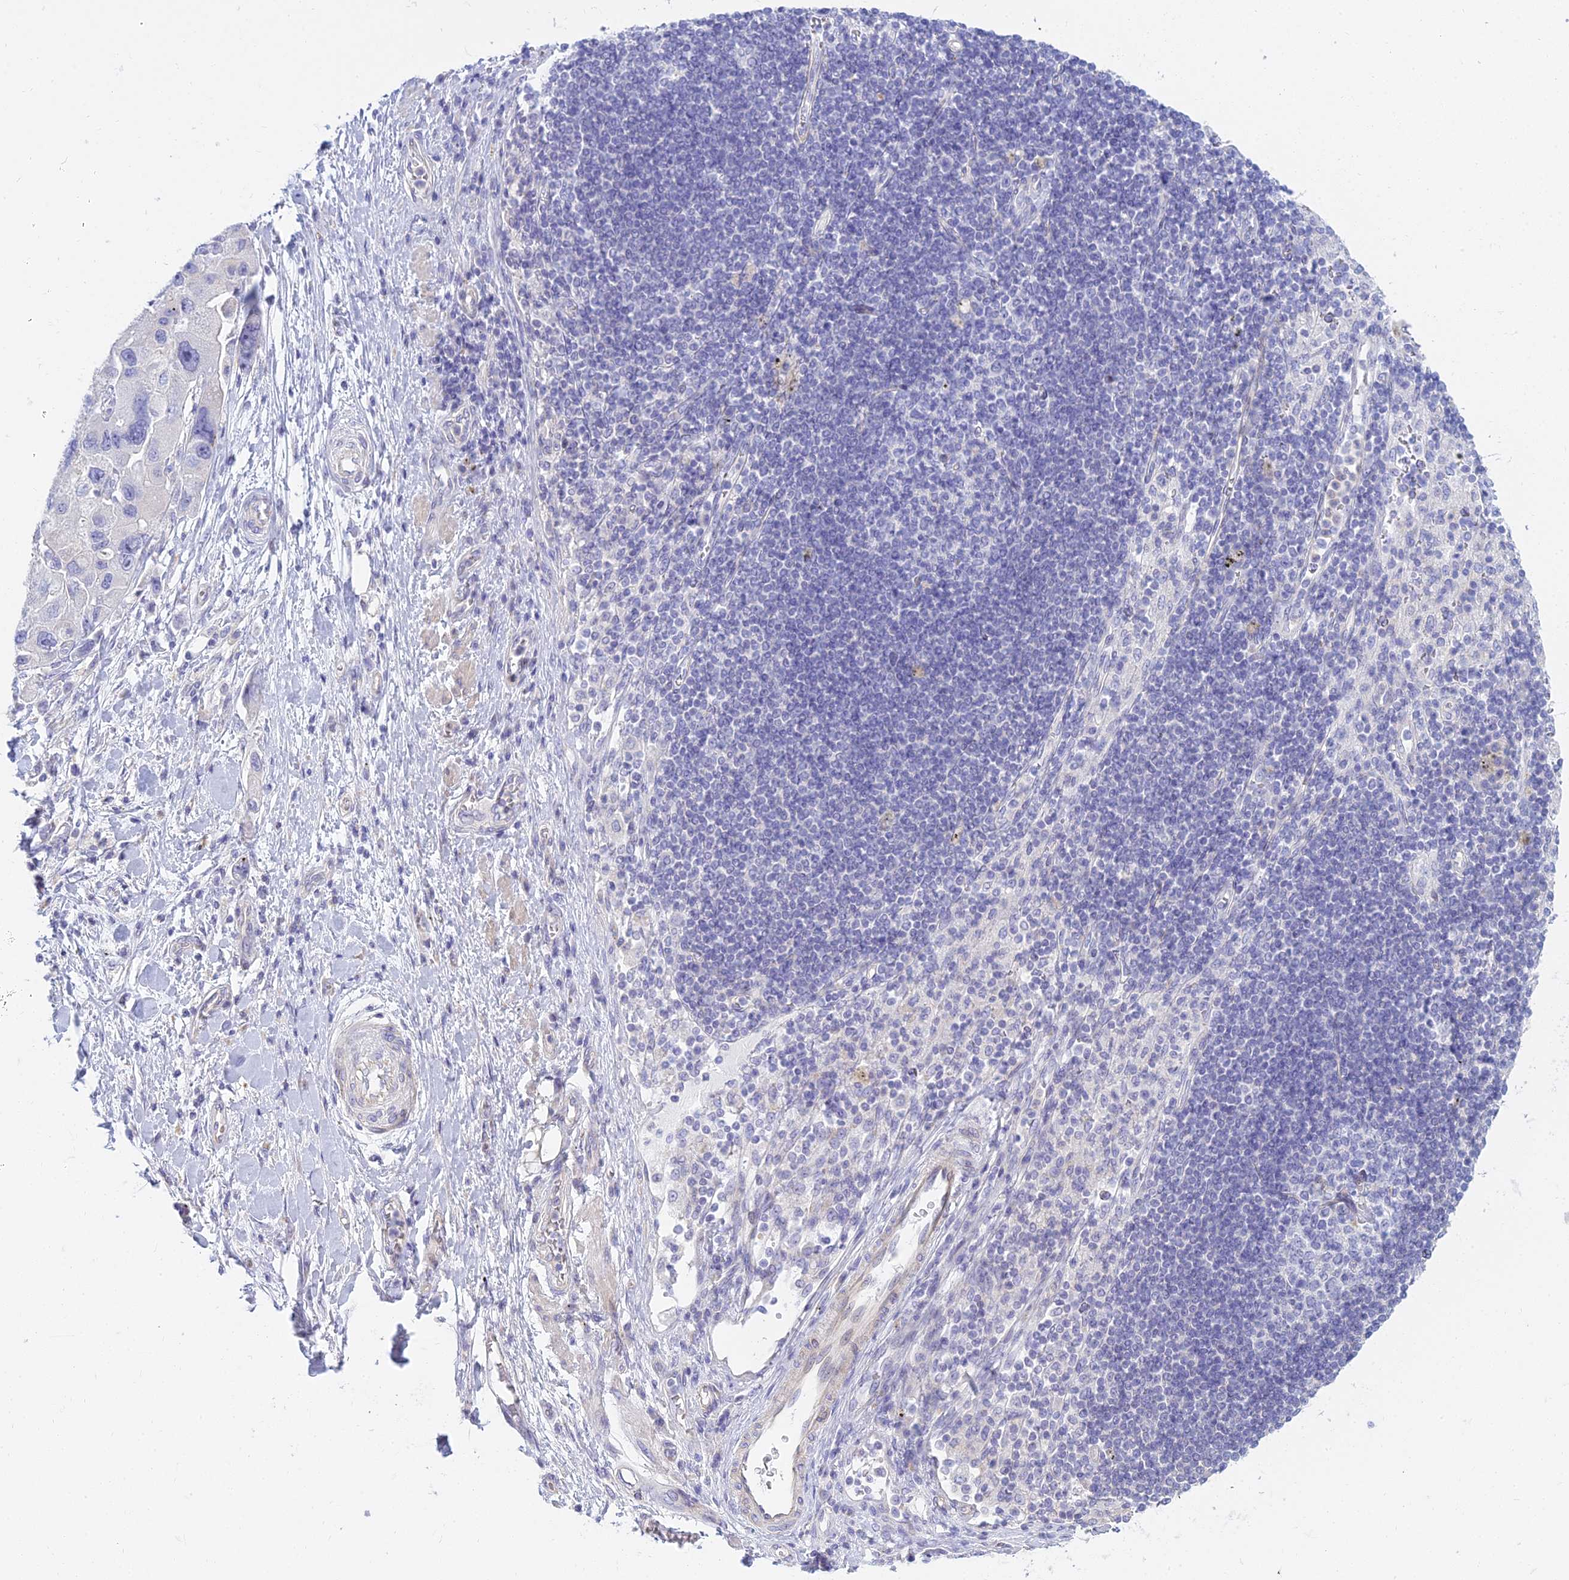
{"staining": {"intensity": "negative", "quantity": "none", "location": "none"}, "tissue": "lung cancer", "cell_type": "Tumor cells", "image_type": "cancer", "snomed": [{"axis": "morphology", "description": "Adenocarcinoma, NOS"}, {"axis": "topography", "description": "Lung"}], "caption": "A photomicrograph of human lung cancer (adenocarcinoma) is negative for staining in tumor cells. The staining is performed using DAB brown chromogen with nuclei counter-stained in using hematoxylin.", "gene": "SMIM24", "patient": {"sex": "female", "age": 54}}